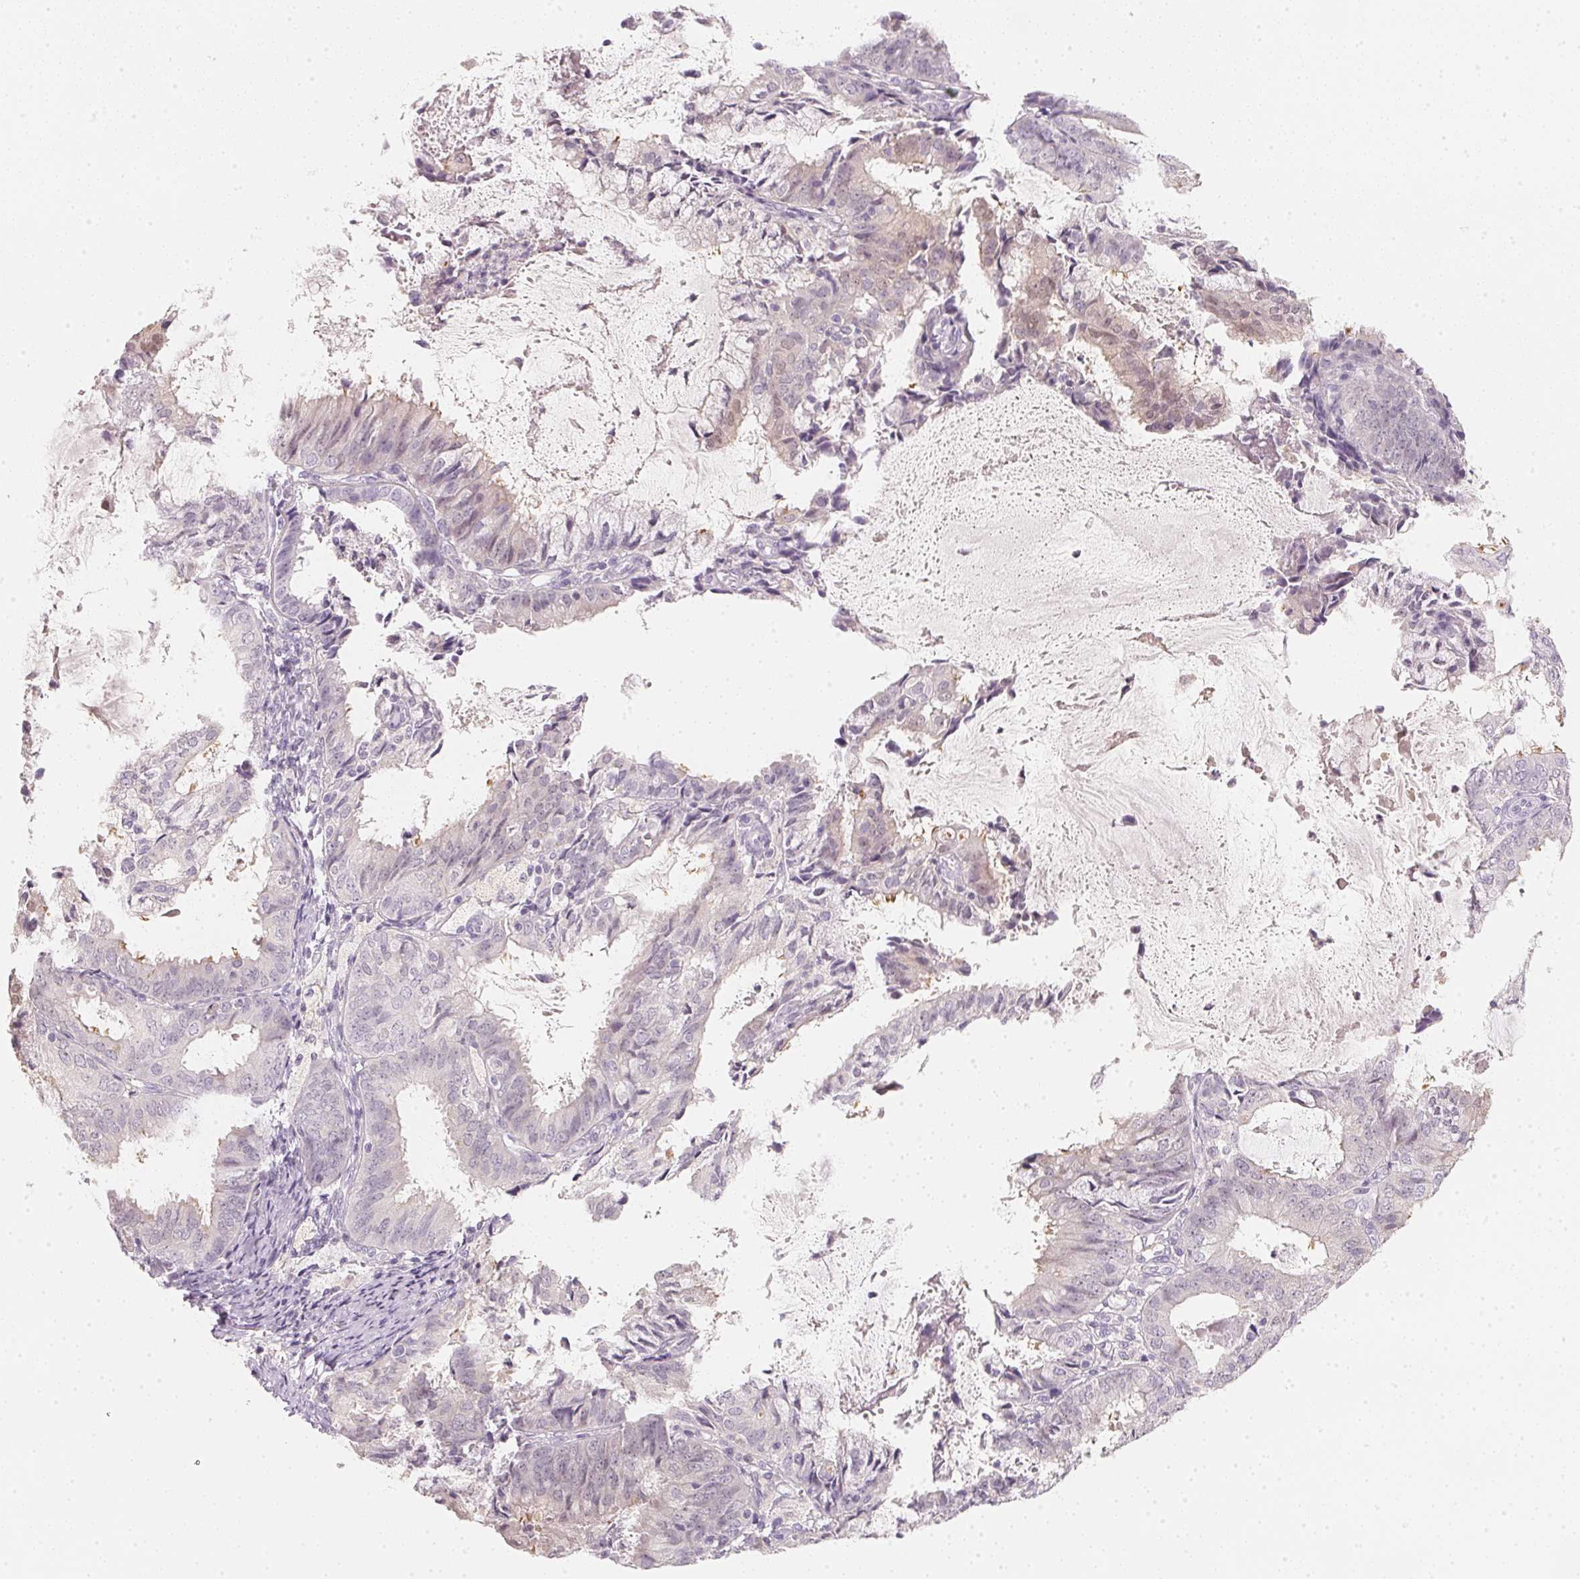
{"staining": {"intensity": "negative", "quantity": "none", "location": "none"}, "tissue": "endometrial cancer", "cell_type": "Tumor cells", "image_type": "cancer", "snomed": [{"axis": "morphology", "description": "Adenocarcinoma, NOS"}, {"axis": "topography", "description": "Endometrium"}], "caption": "The immunohistochemistry (IHC) micrograph has no significant expression in tumor cells of endometrial cancer (adenocarcinoma) tissue.", "gene": "CFAP276", "patient": {"sex": "female", "age": 57}}